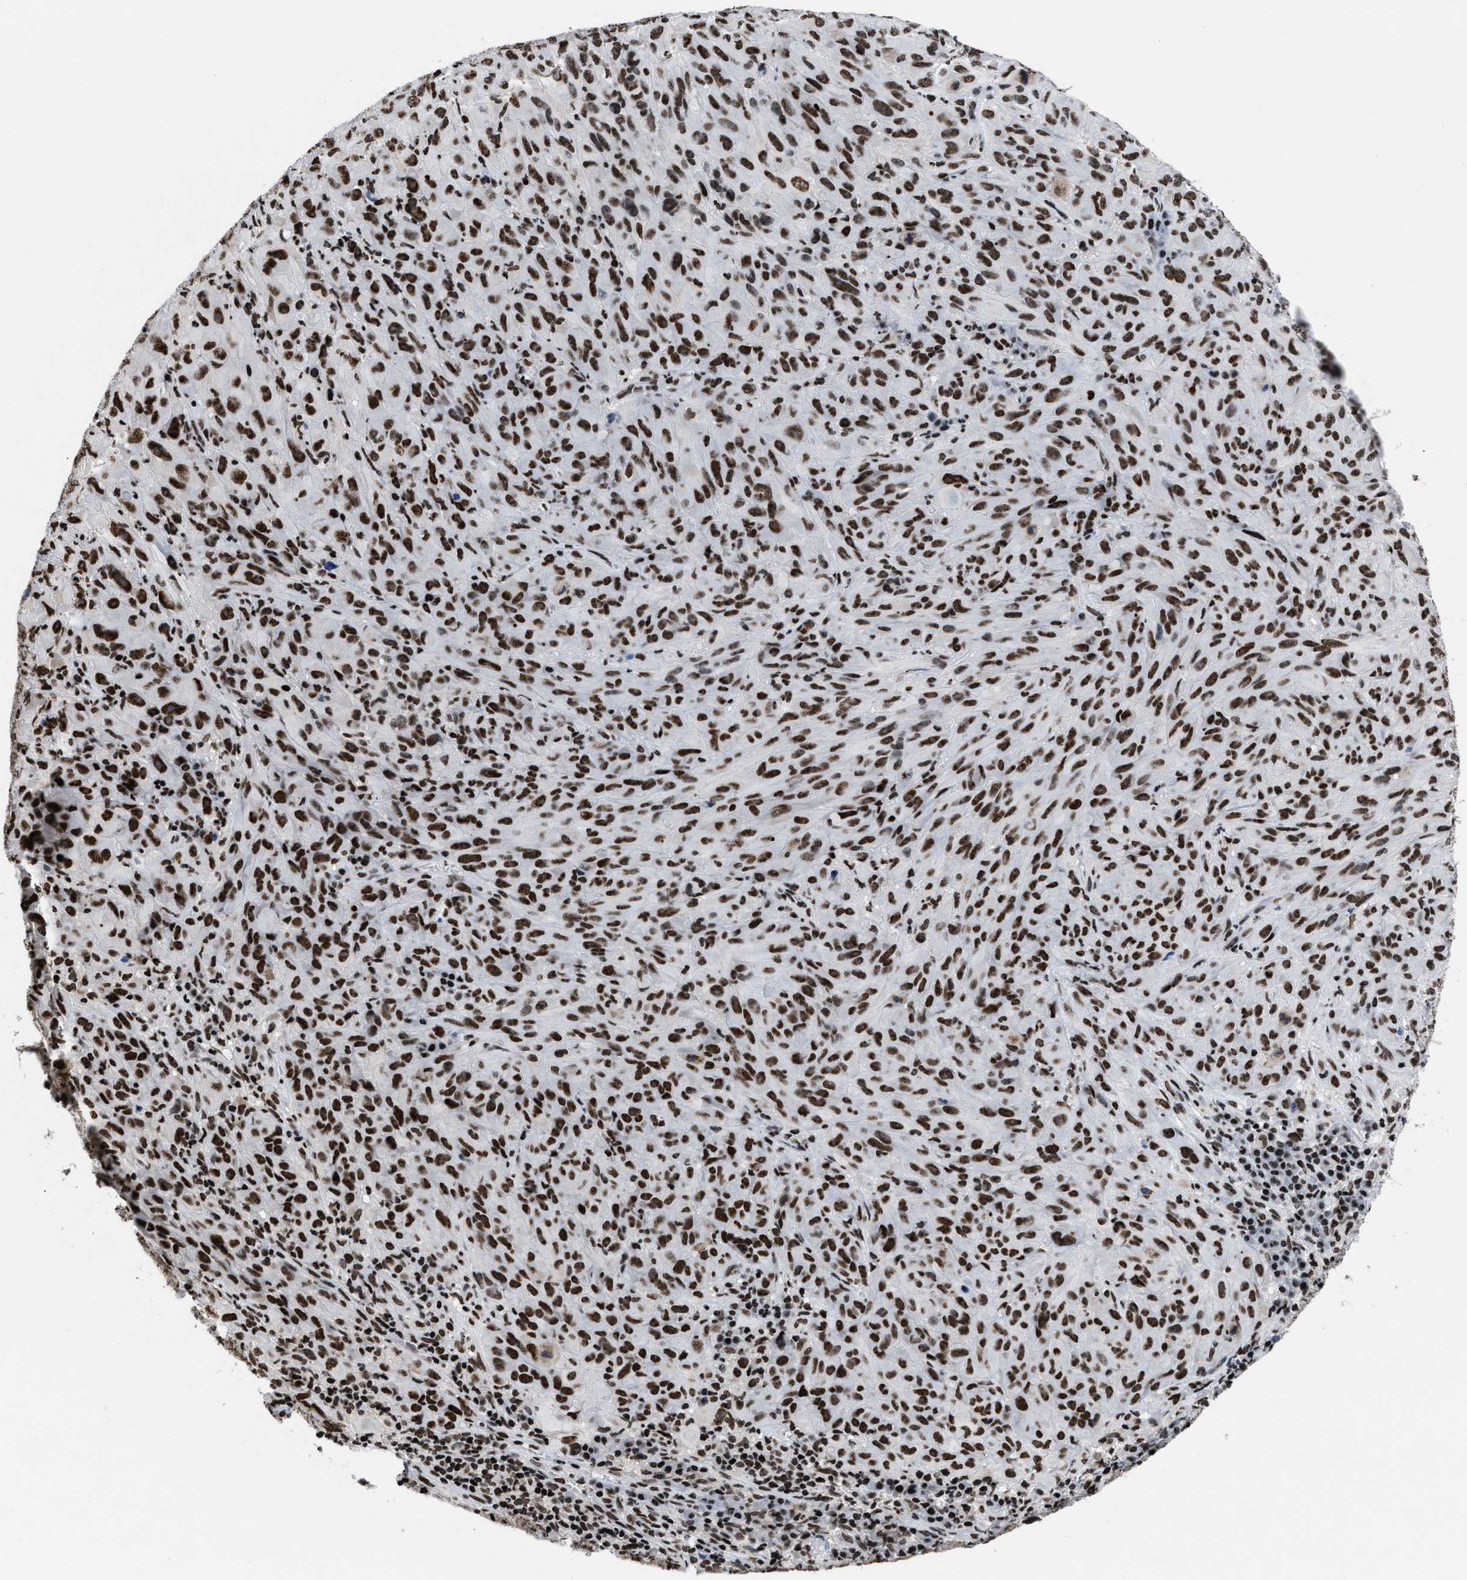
{"staining": {"intensity": "strong", "quantity": ">75%", "location": "nuclear"}, "tissue": "melanoma", "cell_type": "Tumor cells", "image_type": "cancer", "snomed": [{"axis": "morphology", "description": "Malignant melanoma, NOS"}, {"axis": "topography", "description": "Skin of head"}], "caption": "The micrograph shows immunohistochemical staining of melanoma. There is strong nuclear positivity is seen in approximately >75% of tumor cells.", "gene": "WDR81", "patient": {"sex": "male", "age": 96}}